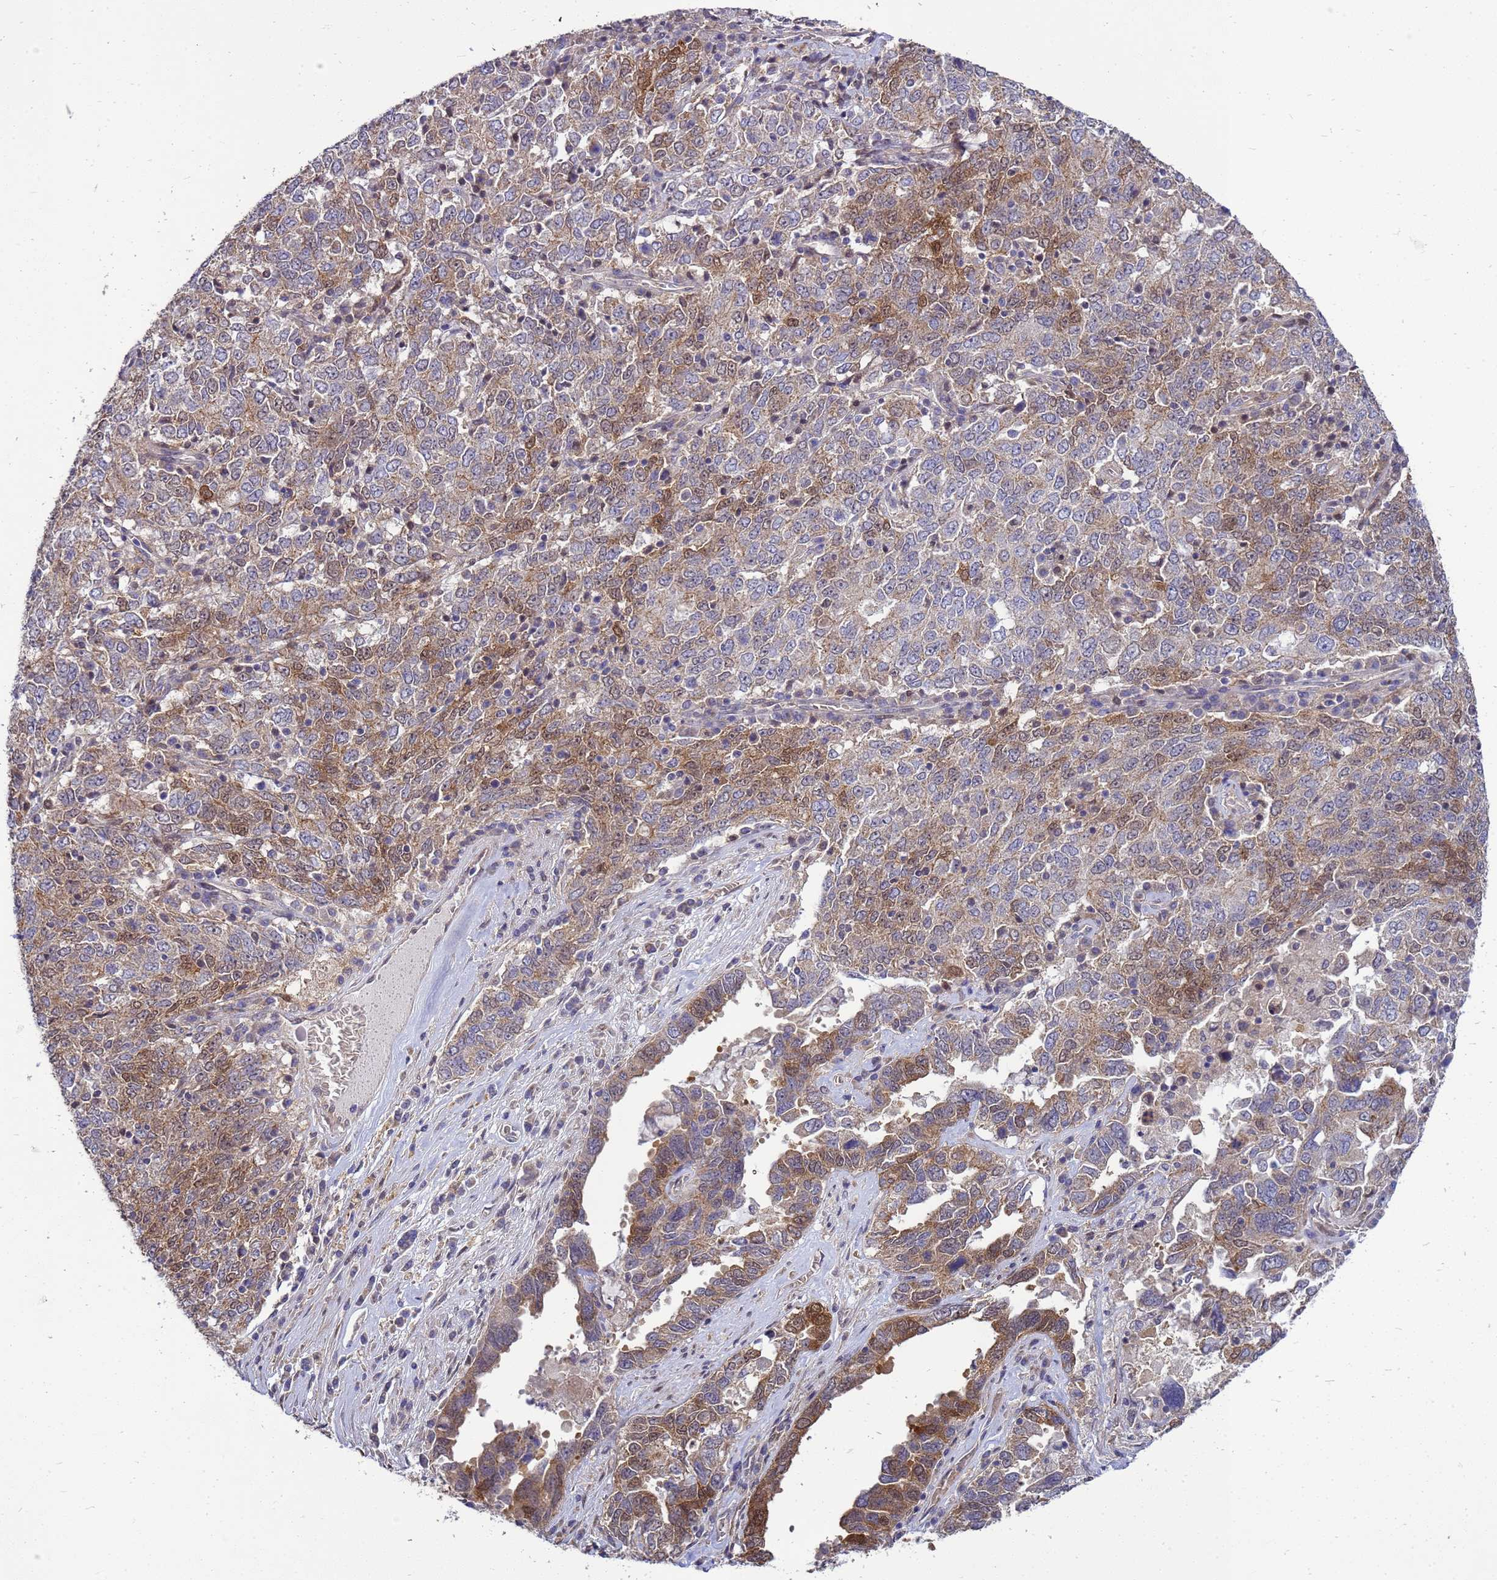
{"staining": {"intensity": "moderate", "quantity": "25%-75%", "location": "cytoplasmic/membranous,nuclear"}, "tissue": "ovarian cancer", "cell_type": "Tumor cells", "image_type": "cancer", "snomed": [{"axis": "morphology", "description": "Carcinoma, endometroid"}, {"axis": "topography", "description": "Ovary"}], "caption": "Protein expression analysis of human ovarian cancer reveals moderate cytoplasmic/membranous and nuclear staining in approximately 25%-75% of tumor cells.", "gene": "EIF4EBP3", "patient": {"sex": "female", "age": 62}}